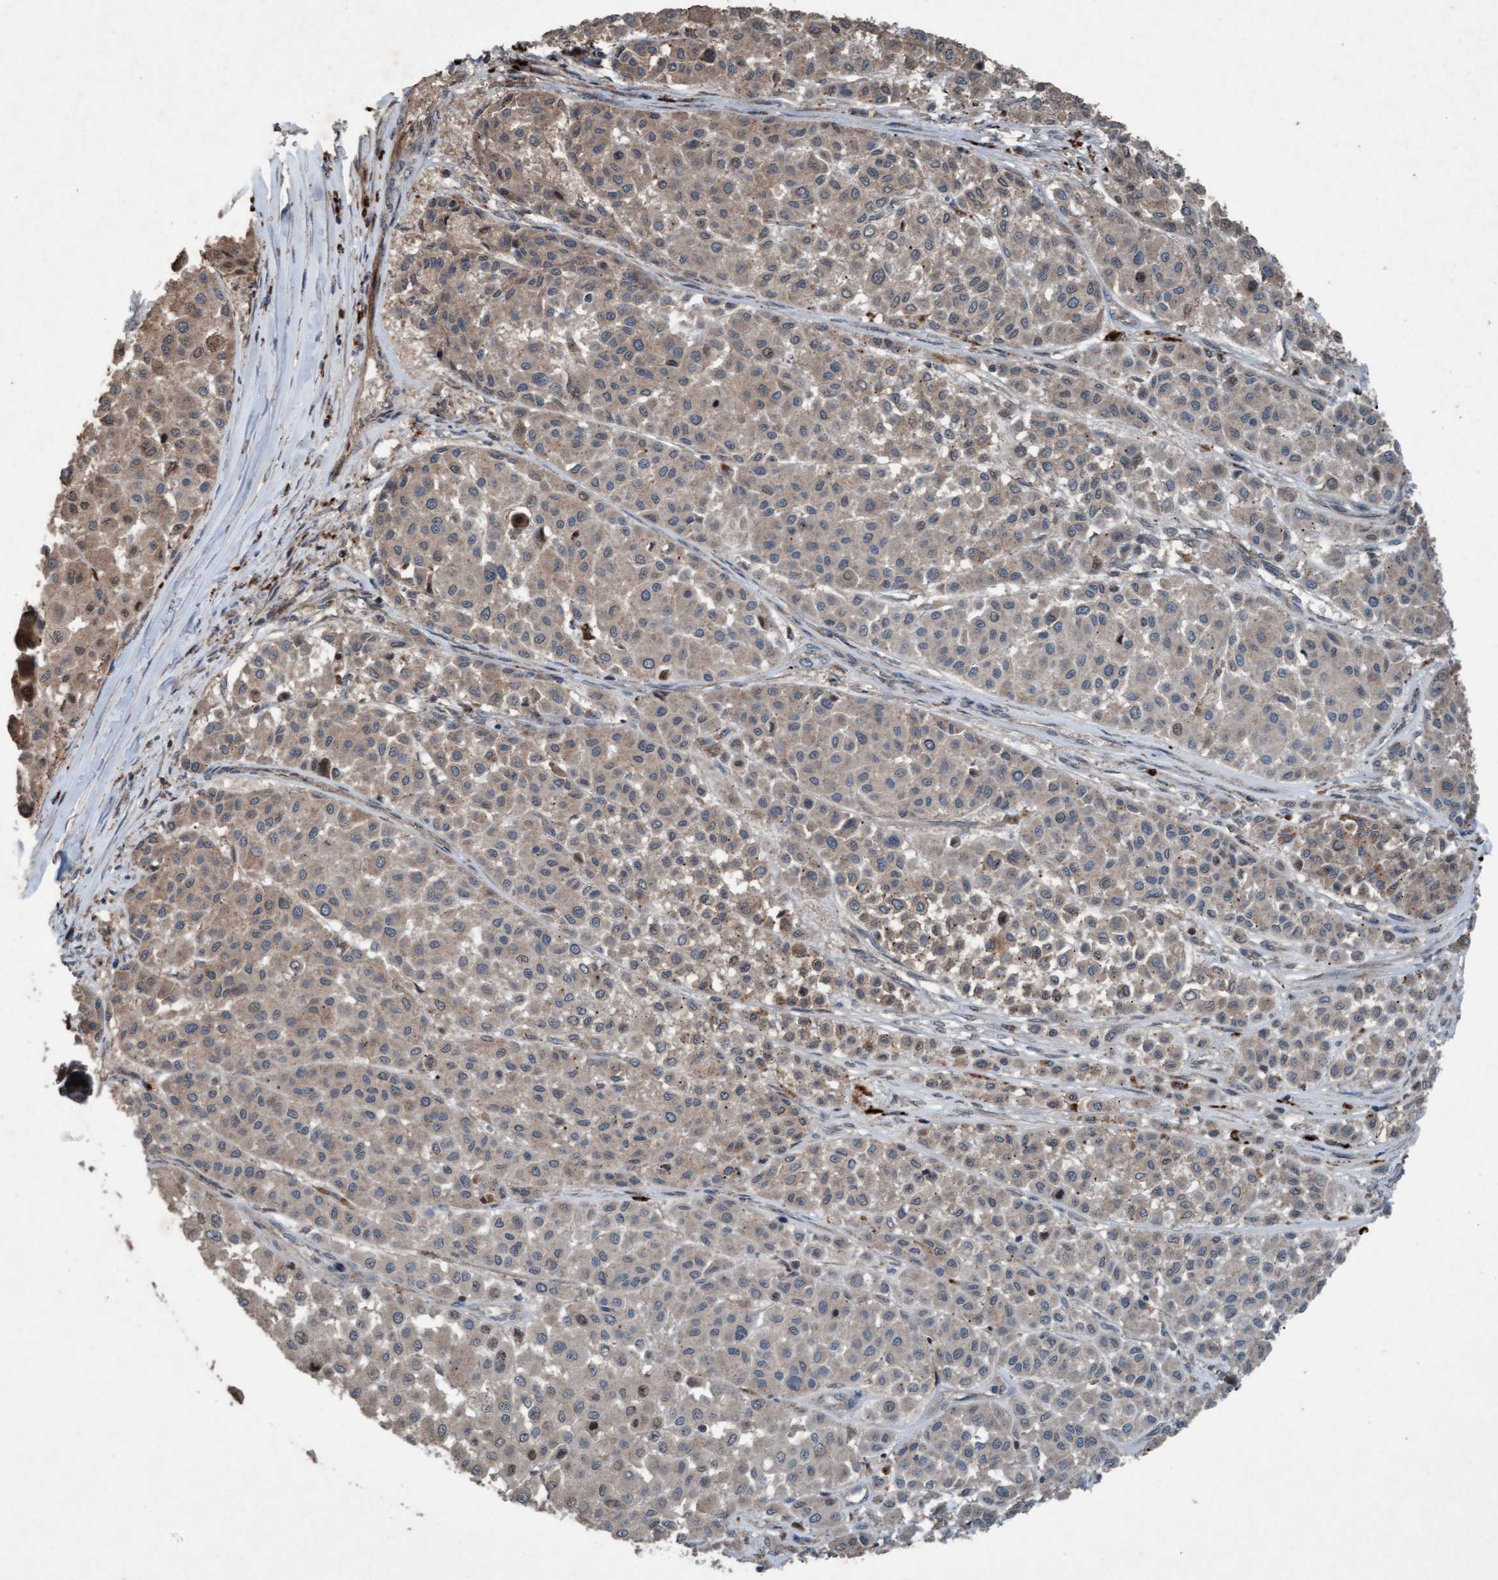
{"staining": {"intensity": "weak", "quantity": "25%-75%", "location": "cytoplasmic/membranous"}, "tissue": "melanoma", "cell_type": "Tumor cells", "image_type": "cancer", "snomed": [{"axis": "morphology", "description": "Malignant melanoma, Metastatic site"}, {"axis": "topography", "description": "Soft tissue"}], "caption": "The immunohistochemical stain shows weak cytoplasmic/membranous staining in tumor cells of melanoma tissue.", "gene": "PLXNB2", "patient": {"sex": "male", "age": 41}}